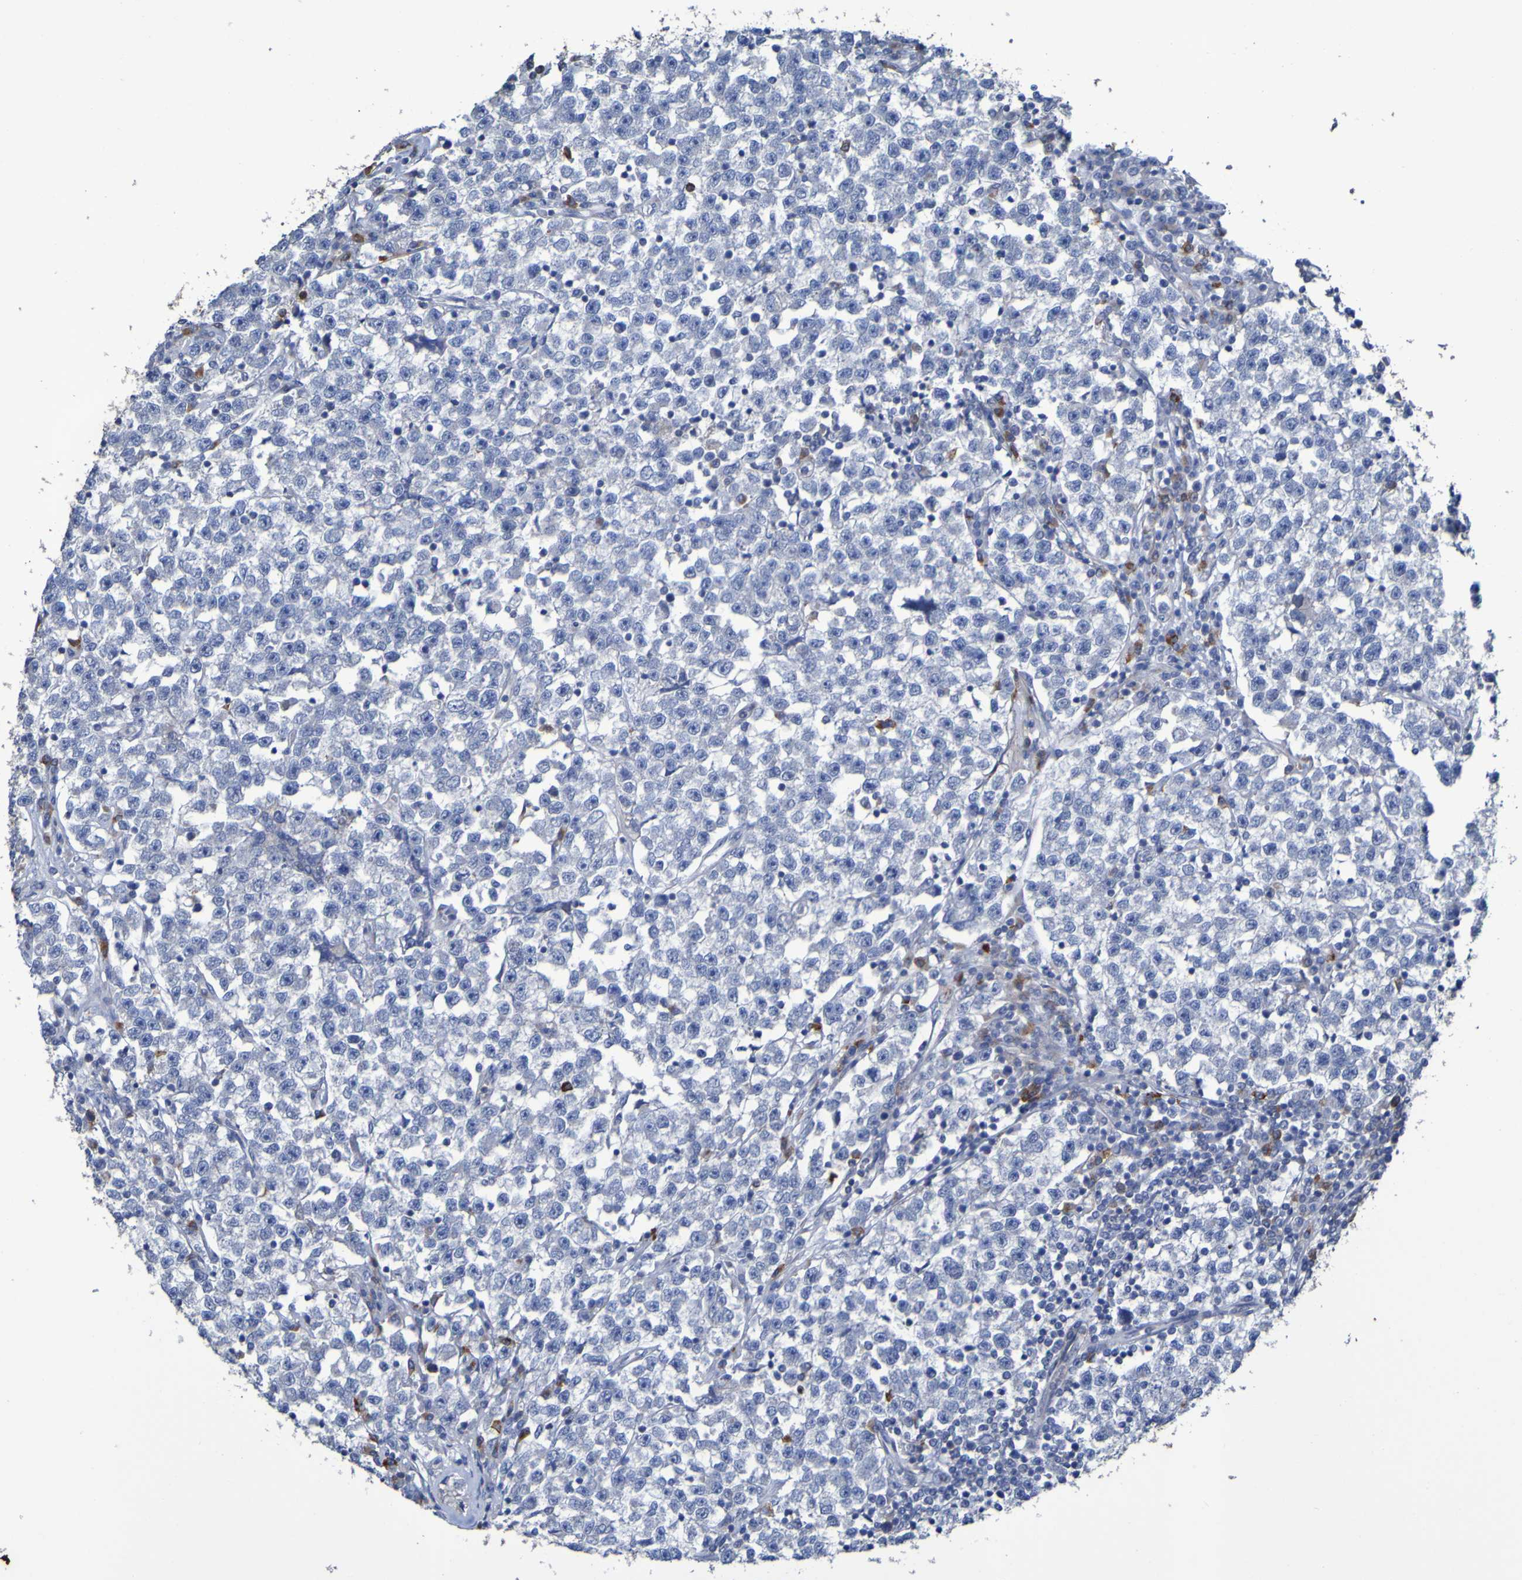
{"staining": {"intensity": "negative", "quantity": "none", "location": "none"}, "tissue": "testis cancer", "cell_type": "Tumor cells", "image_type": "cancer", "snomed": [{"axis": "morphology", "description": "Seminoma, NOS"}, {"axis": "topography", "description": "Testis"}], "caption": "This is a histopathology image of immunohistochemistry staining of testis cancer (seminoma), which shows no positivity in tumor cells.", "gene": "C11orf24", "patient": {"sex": "male", "age": 22}}